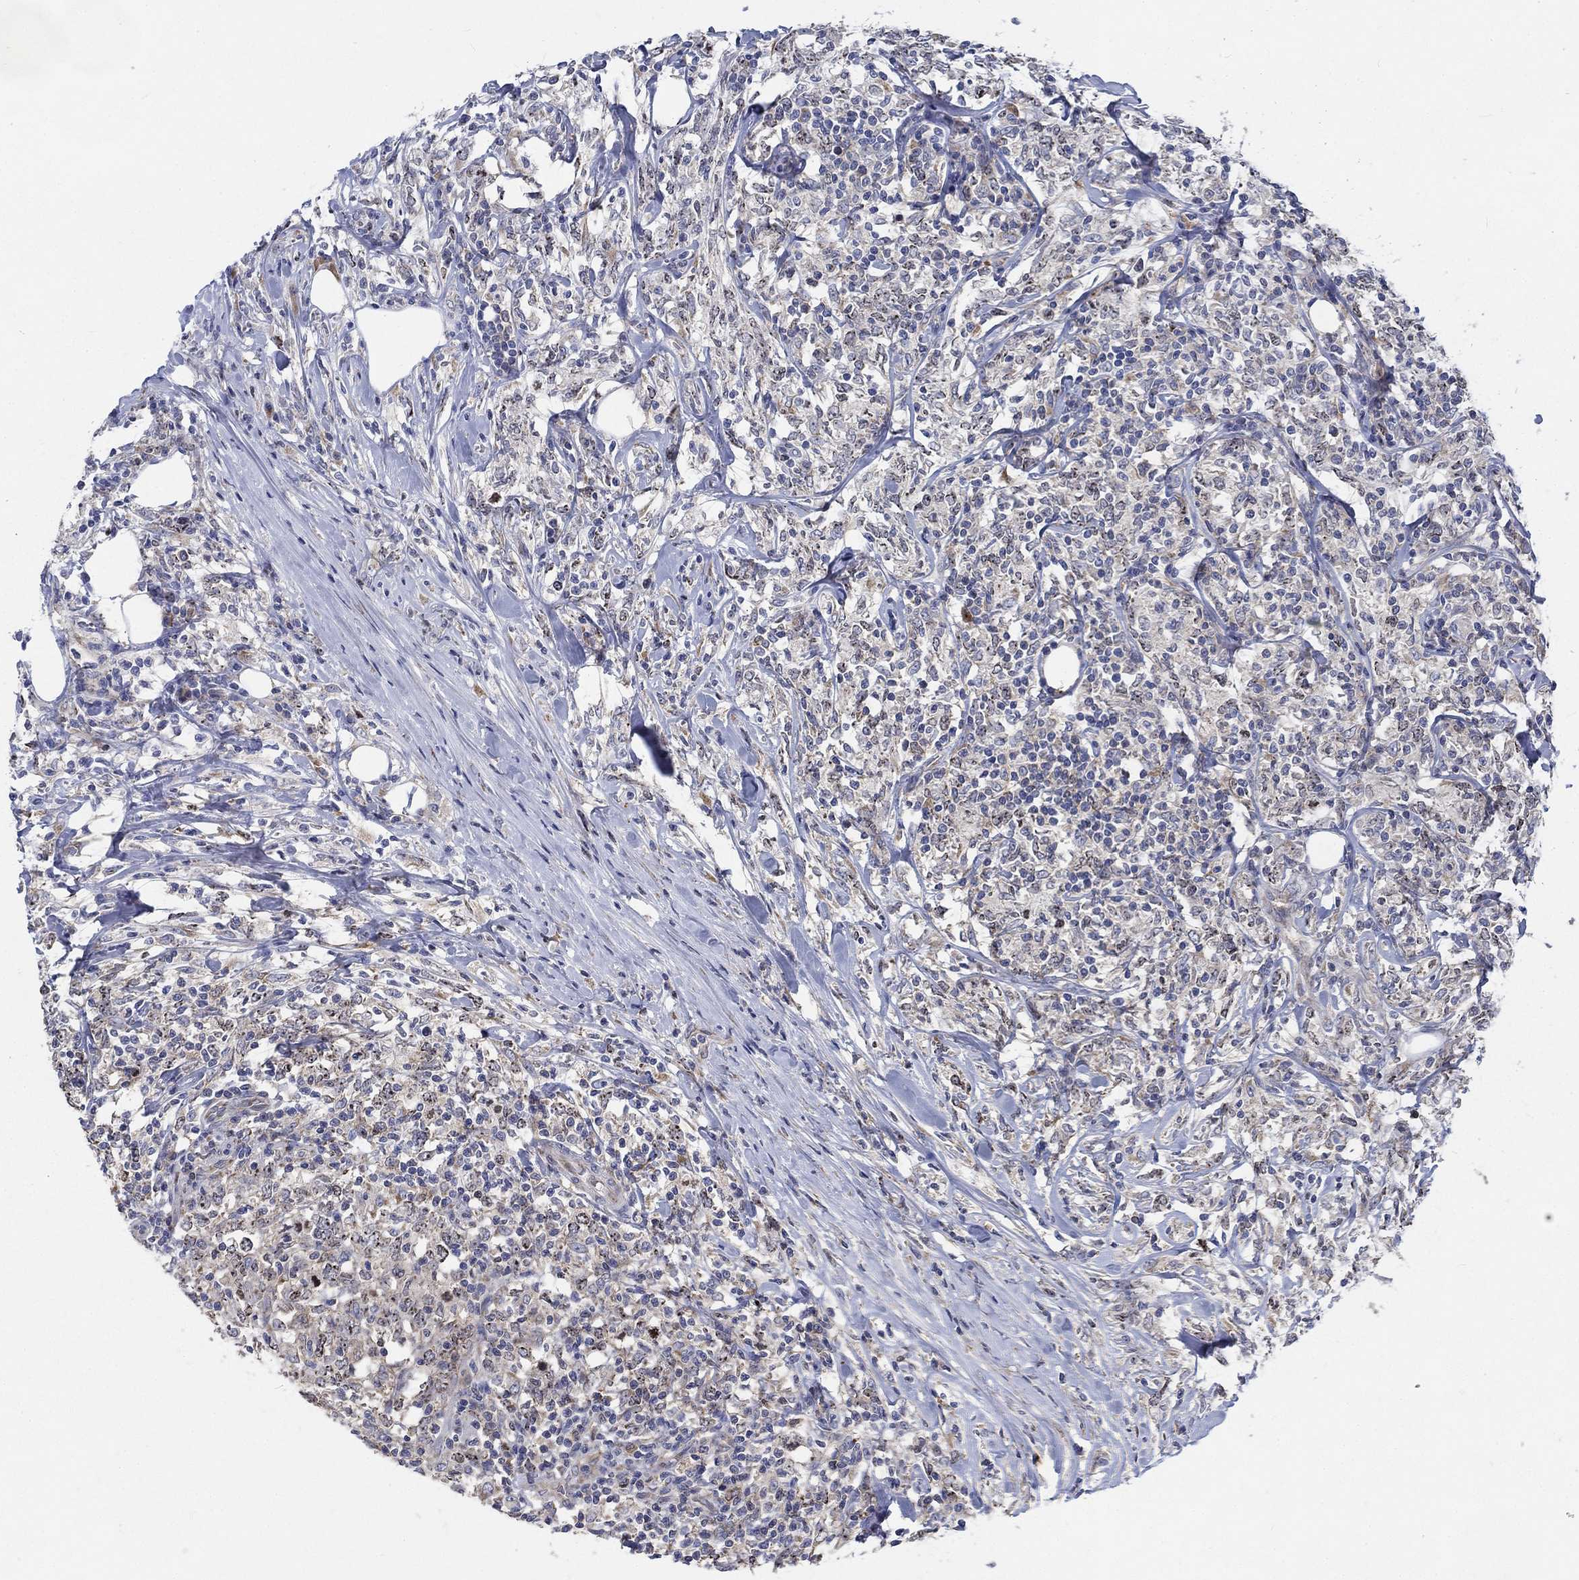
{"staining": {"intensity": "negative", "quantity": "none", "location": "none"}, "tissue": "lymphoma", "cell_type": "Tumor cells", "image_type": "cancer", "snomed": [{"axis": "morphology", "description": "Malignant lymphoma, non-Hodgkin's type, High grade"}, {"axis": "topography", "description": "Lymph node"}], "caption": "Micrograph shows no protein expression in tumor cells of malignant lymphoma, non-Hodgkin's type (high-grade) tissue.", "gene": "MMP24", "patient": {"sex": "female", "age": 84}}